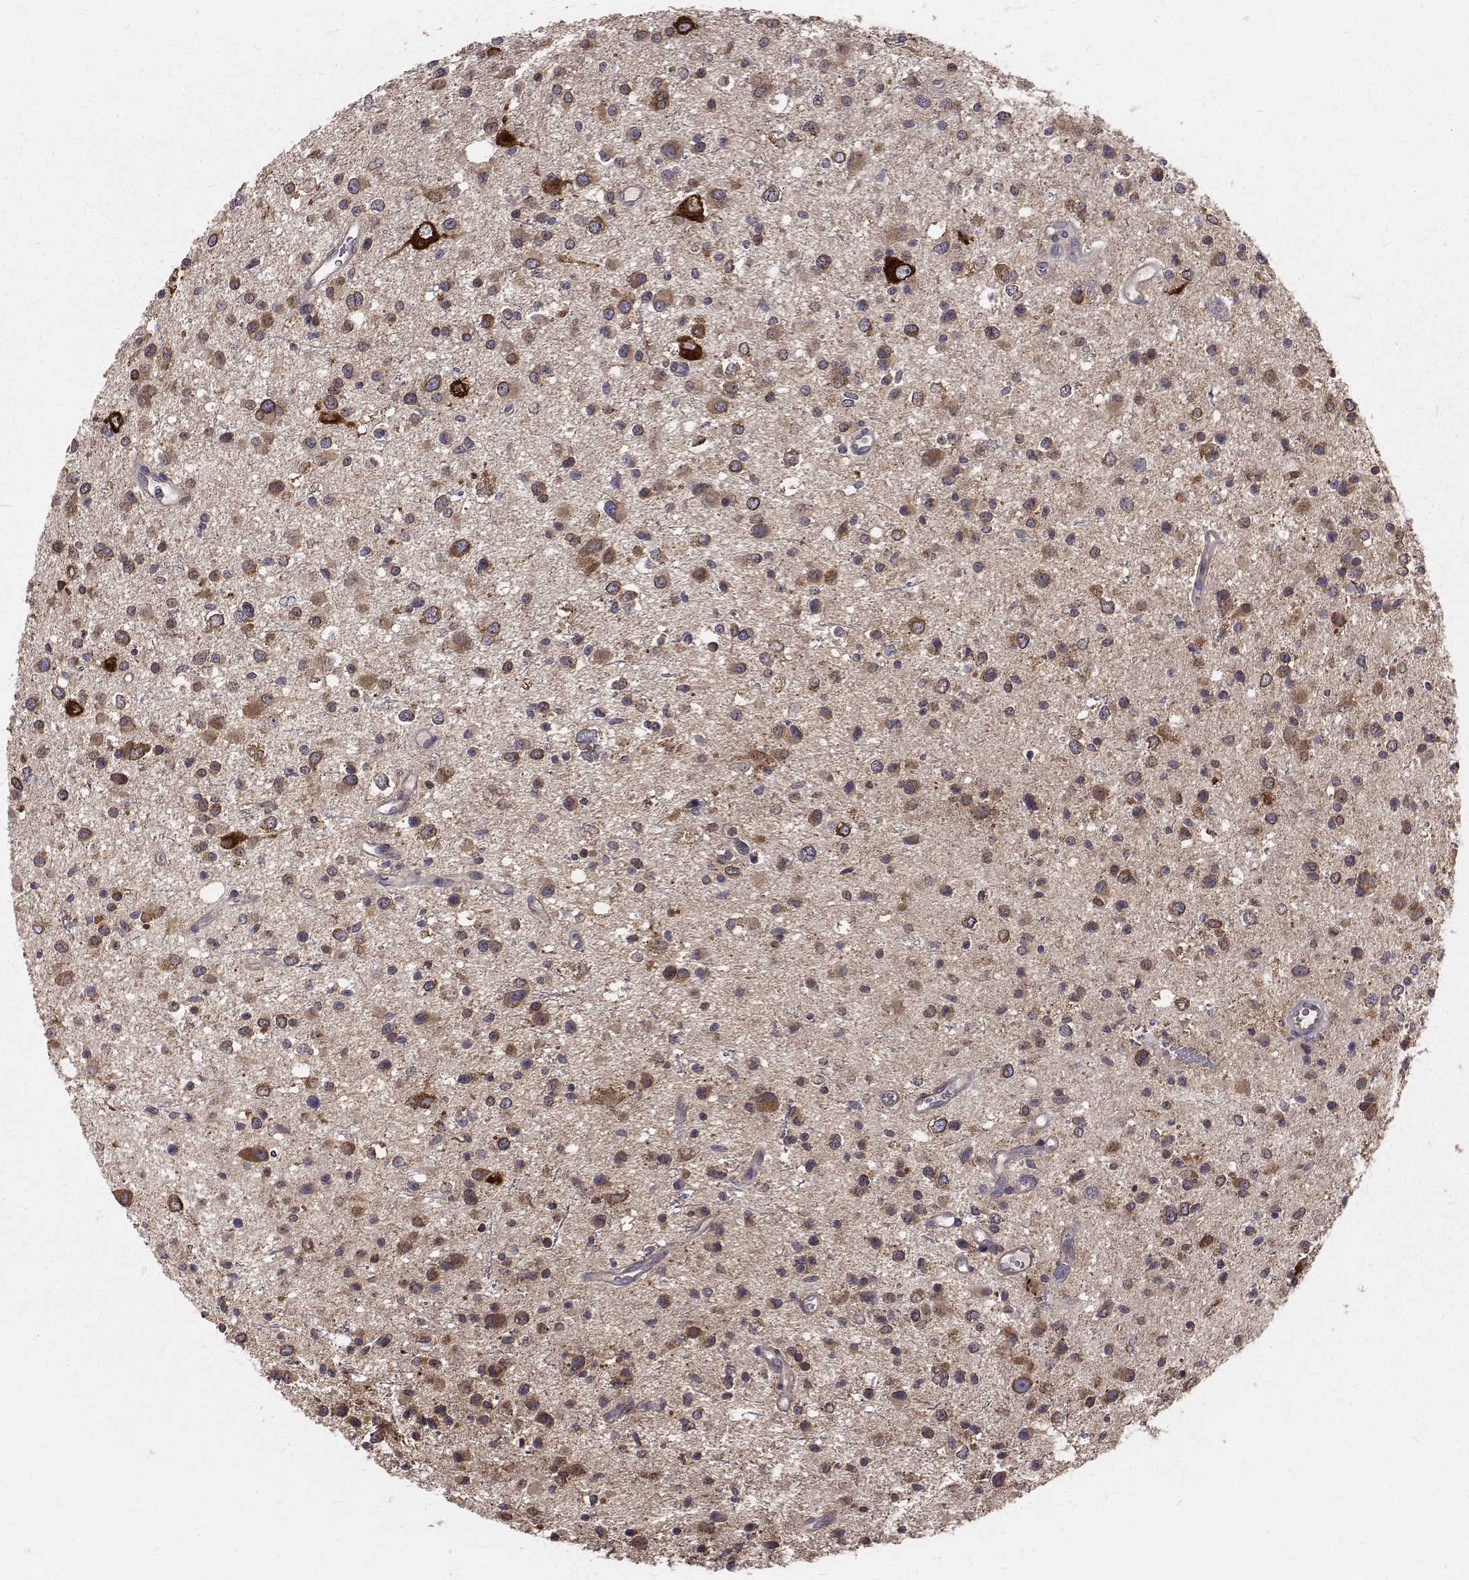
{"staining": {"intensity": "moderate", "quantity": ">75%", "location": "cytoplasmic/membranous"}, "tissue": "glioma", "cell_type": "Tumor cells", "image_type": "cancer", "snomed": [{"axis": "morphology", "description": "Glioma, malignant, Low grade"}, {"axis": "topography", "description": "Brain"}], "caption": "An image showing moderate cytoplasmic/membranous positivity in approximately >75% of tumor cells in low-grade glioma (malignant), as visualized by brown immunohistochemical staining.", "gene": "FARSB", "patient": {"sex": "male", "age": 43}}